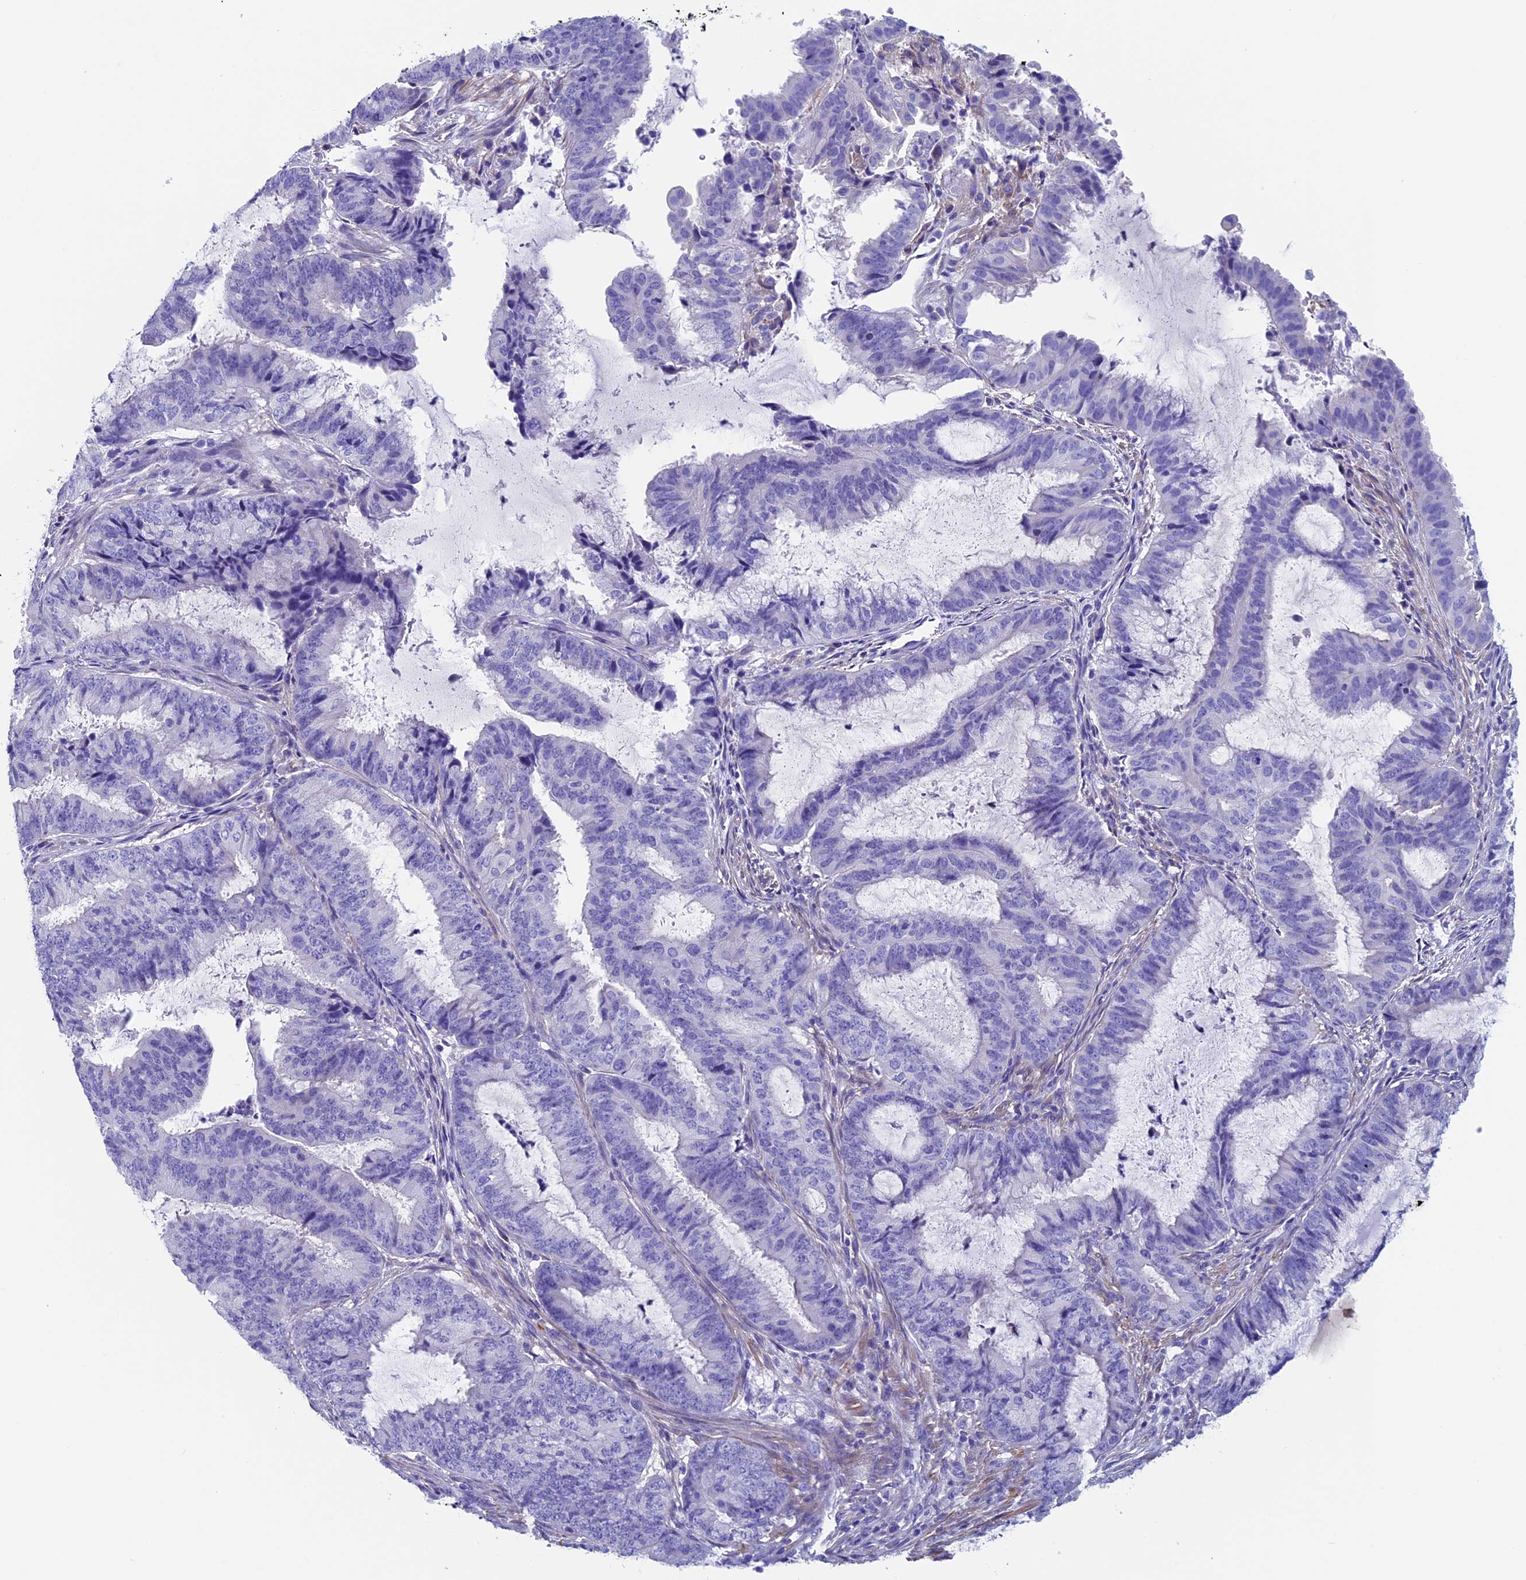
{"staining": {"intensity": "negative", "quantity": "none", "location": "none"}, "tissue": "endometrial cancer", "cell_type": "Tumor cells", "image_type": "cancer", "snomed": [{"axis": "morphology", "description": "Adenocarcinoma, NOS"}, {"axis": "topography", "description": "Endometrium"}], "caption": "Immunohistochemical staining of endometrial adenocarcinoma displays no significant staining in tumor cells.", "gene": "ADH7", "patient": {"sex": "female", "age": 51}}